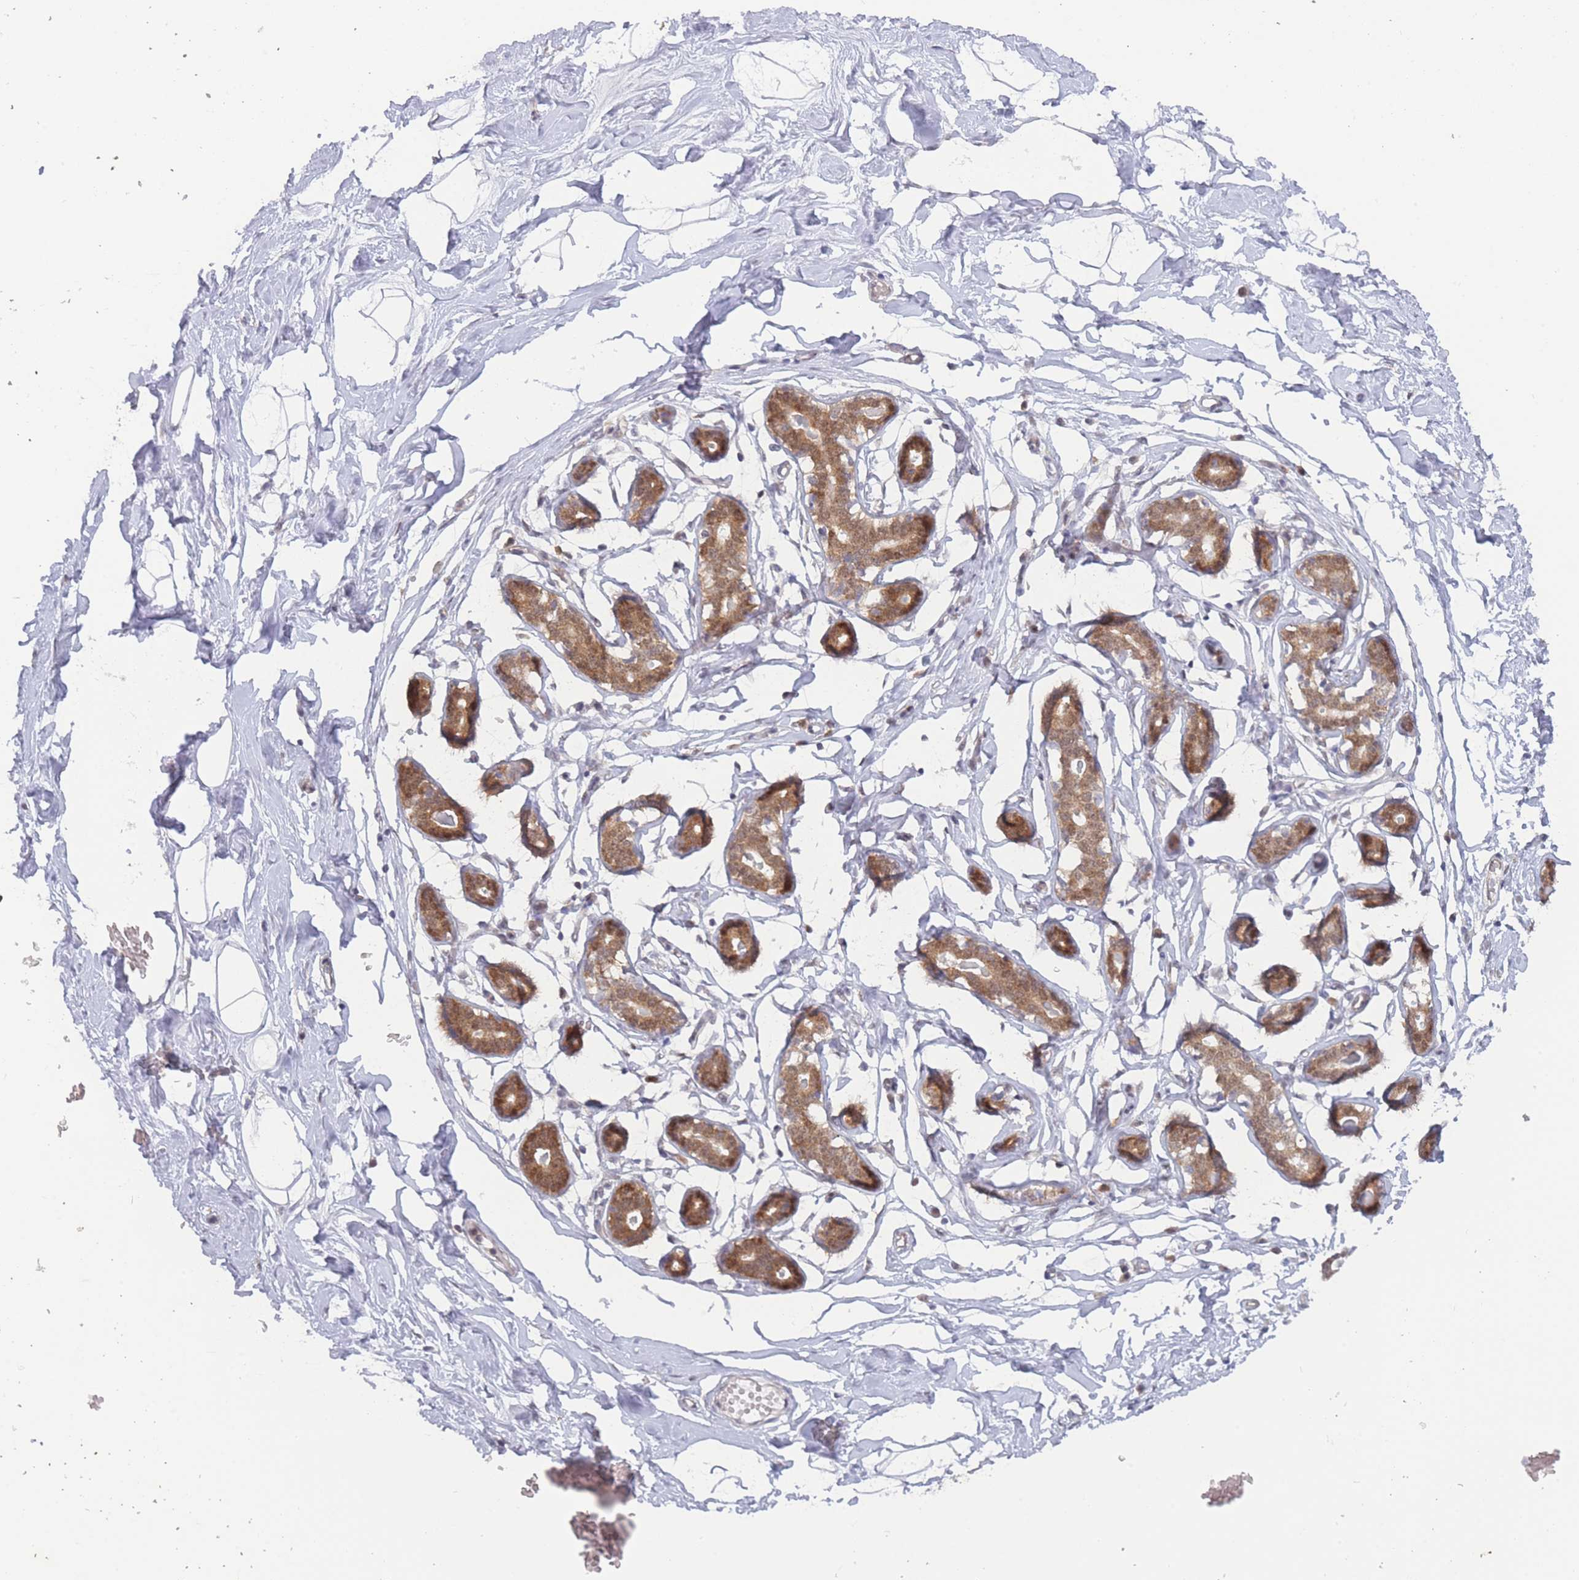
{"staining": {"intensity": "negative", "quantity": "none", "location": "none"}, "tissue": "breast", "cell_type": "Adipocytes", "image_type": "normal", "snomed": [{"axis": "morphology", "description": "Normal tissue, NOS"}, {"axis": "morphology", "description": "Adenoma, NOS"}, {"axis": "topography", "description": "Breast"}], "caption": "Histopathology image shows no significant protein expression in adipocytes of normal breast.", "gene": "MRI1", "patient": {"sex": "female", "age": 23}}